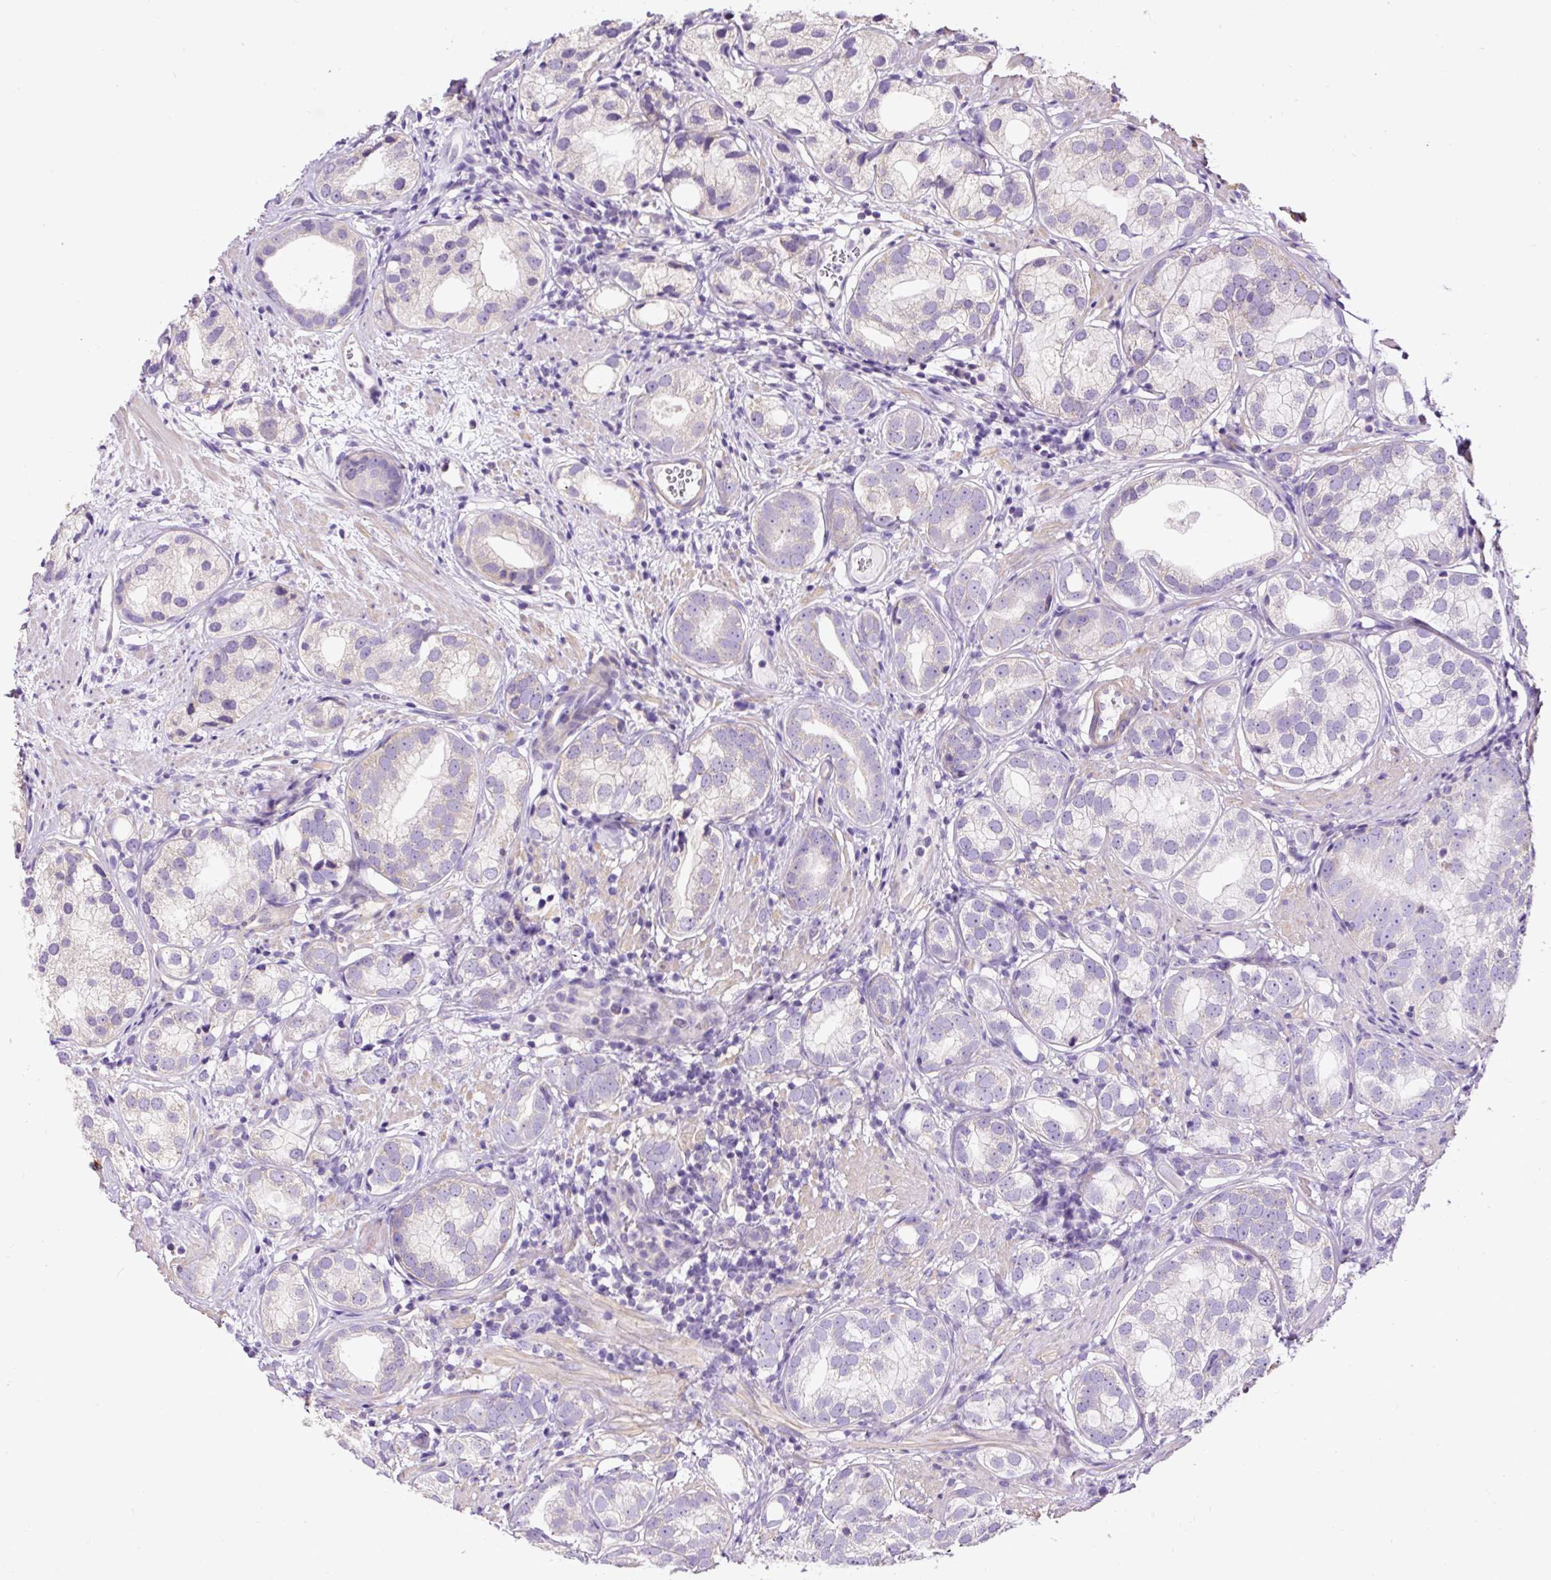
{"staining": {"intensity": "negative", "quantity": "none", "location": "none"}, "tissue": "prostate cancer", "cell_type": "Tumor cells", "image_type": "cancer", "snomed": [{"axis": "morphology", "description": "Adenocarcinoma, High grade"}, {"axis": "topography", "description": "Prostate"}], "caption": "High-grade adenocarcinoma (prostate) was stained to show a protein in brown. There is no significant positivity in tumor cells.", "gene": "PDIA2", "patient": {"sex": "male", "age": 82}}